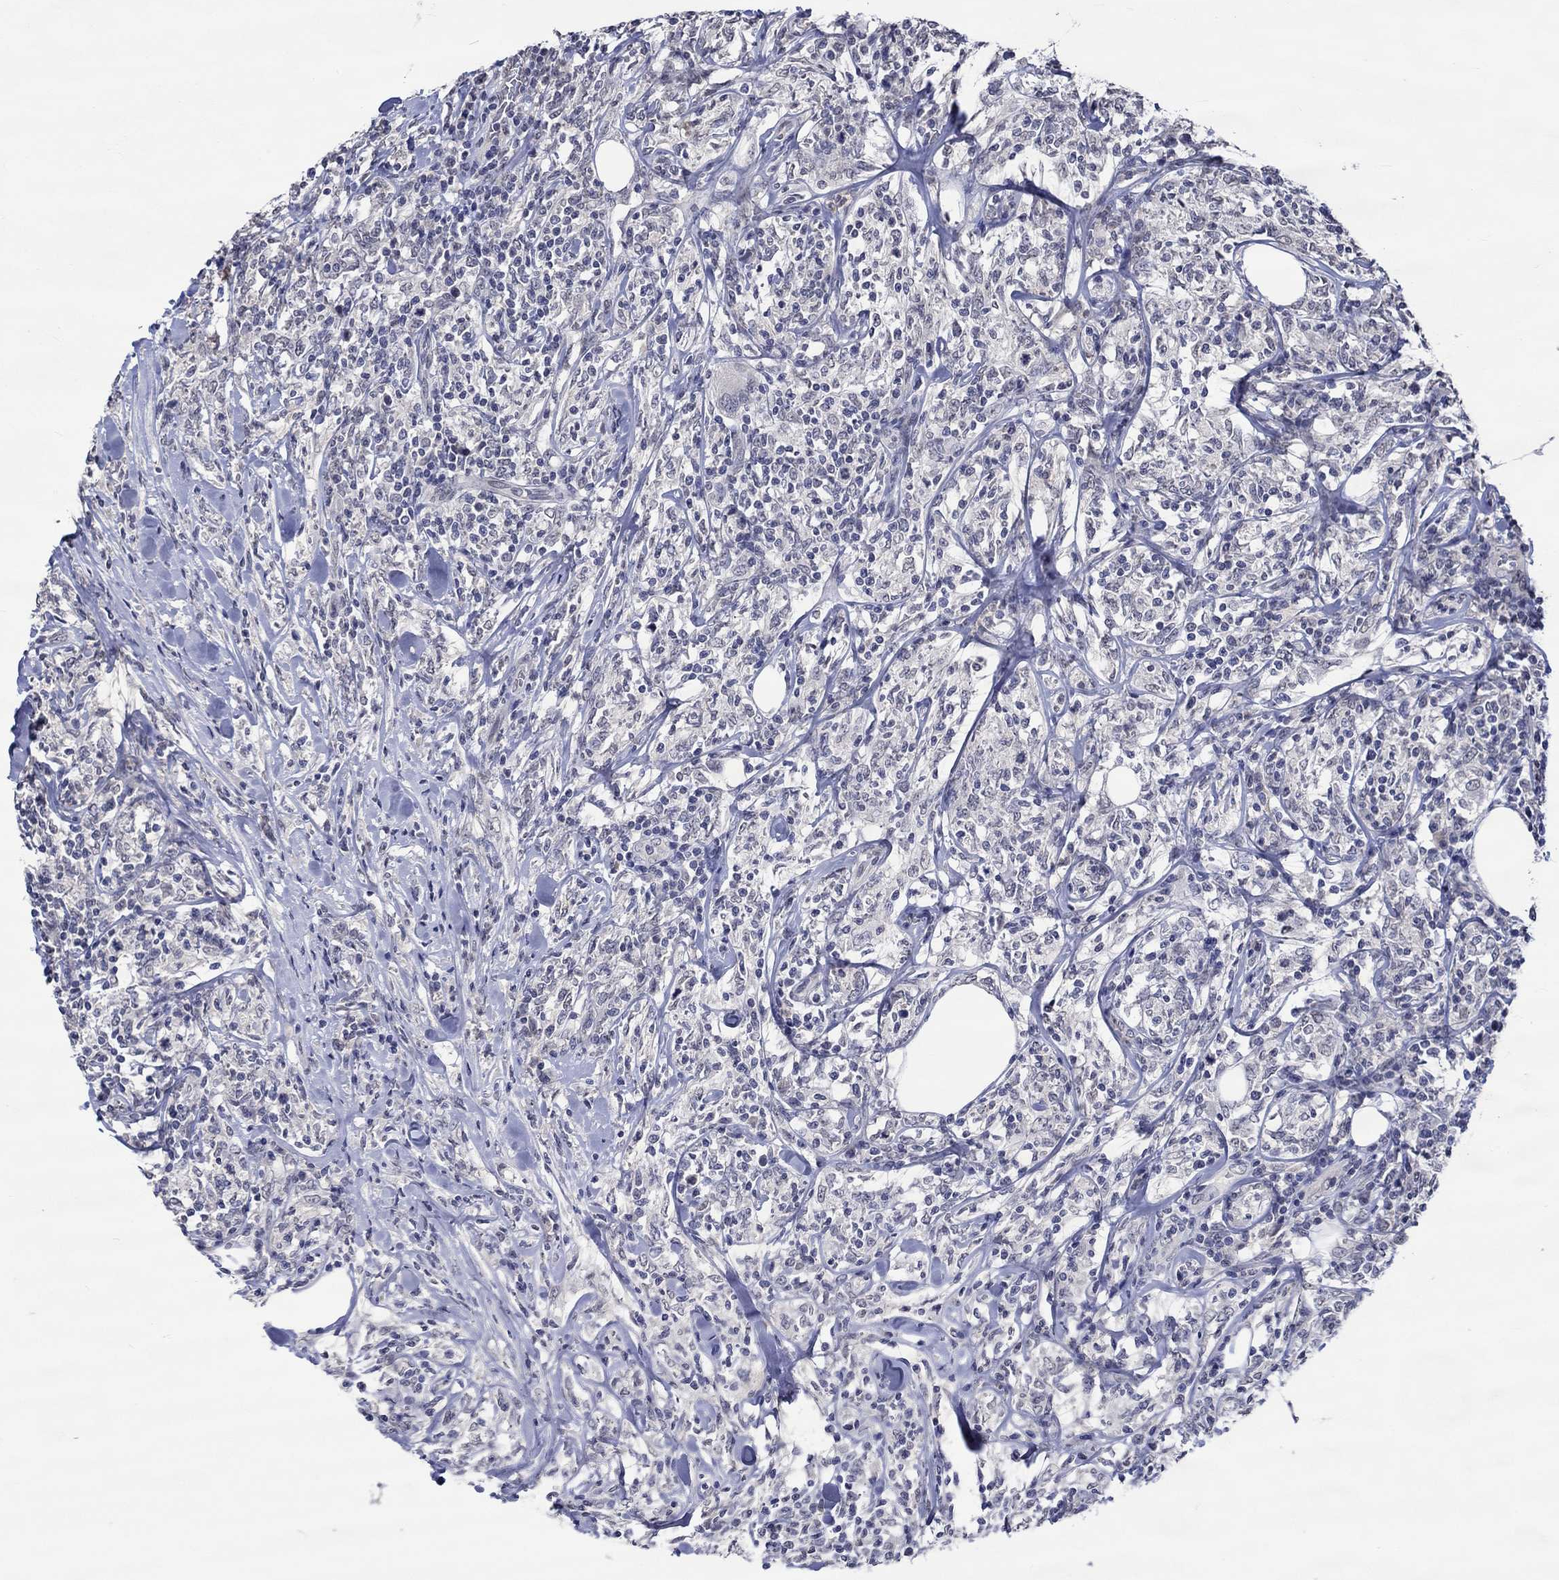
{"staining": {"intensity": "negative", "quantity": "none", "location": "none"}, "tissue": "lymphoma", "cell_type": "Tumor cells", "image_type": "cancer", "snomed": [{"axis": "morphology", "description": "Malignant lymphoma, non-Hodgkin's type, High grade"}, {"axis": "topography", "description": "Lymph node"}], "caption": "Tumor cells are negative for brown protein staining in lymphoma. The staining was performed using DAB (3,3'-diaminobenzidine) to visualize the protein expression in brown, while the nuclei were stained in blue with hematoxylin (Magnification: 20x).", "gene": "DDX3Y", "patient": {"sex": "female", "age": 84}}